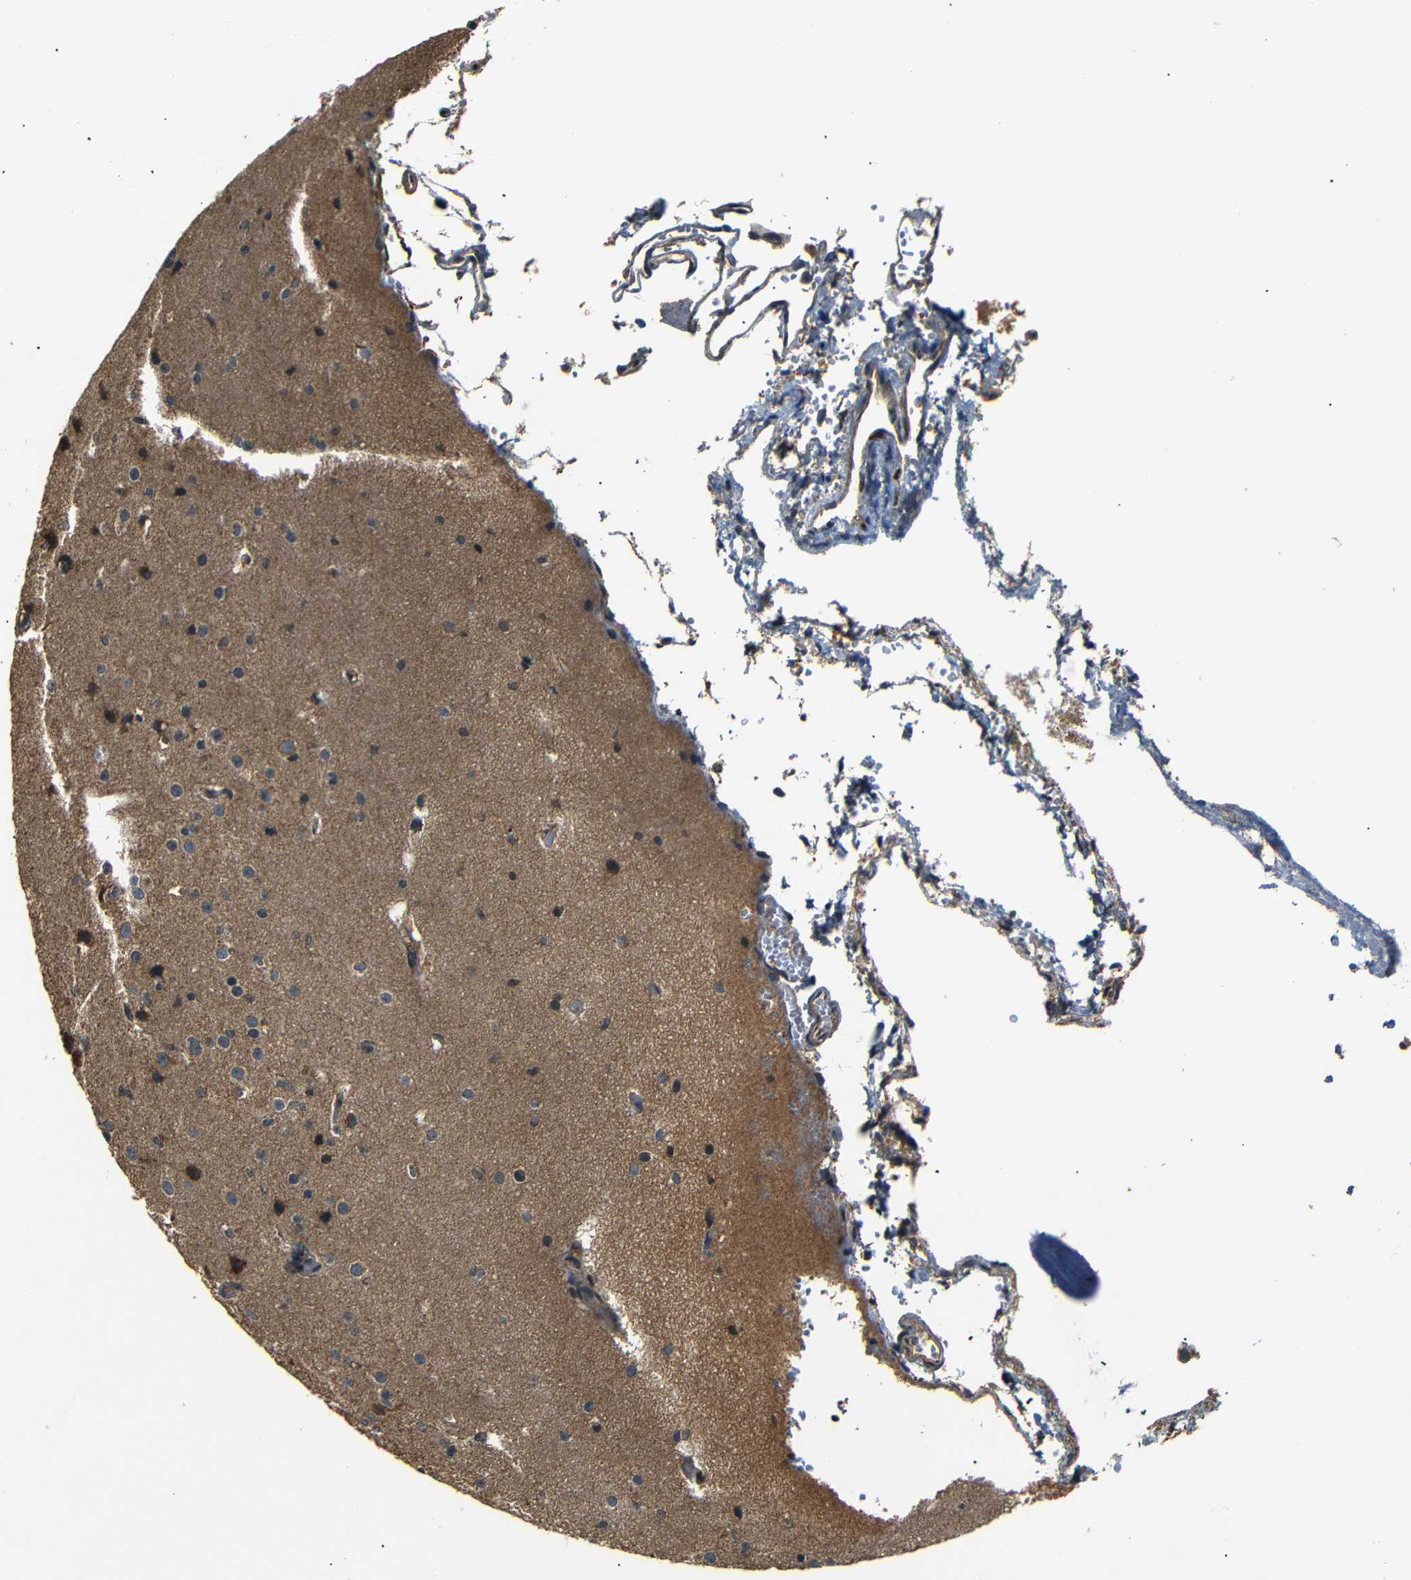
{"staining": {"intensity": "weak", "quantity": "25%-75%", "location": "cytoplasmic/membranous"}, "tissue": "cerebral cortex", "cell_type": "Endothelial cells", "image_type": "normal", "snomed": [{"axis": "morphology", "description": "Normal tissue, NOS"}, {"axis": "morphology", "description": "Developmental malformation"}, {"axis": "topography", "description": "Cerebral cortex"}], "caption": "Immunohistochemical staining of unremarkable cerebral cortex exhibits low levels of weak cytoplasmic/membranous expression in about 25%-75% of endothelial cells. The staining was performed using DAB (3,3'-diaminobenzidine), with brown indicating positive protein expression. Nuclei are stained blue with hematoxylin.", "gene": "TANK", "patient": {"sex": "female", "age": 30}}